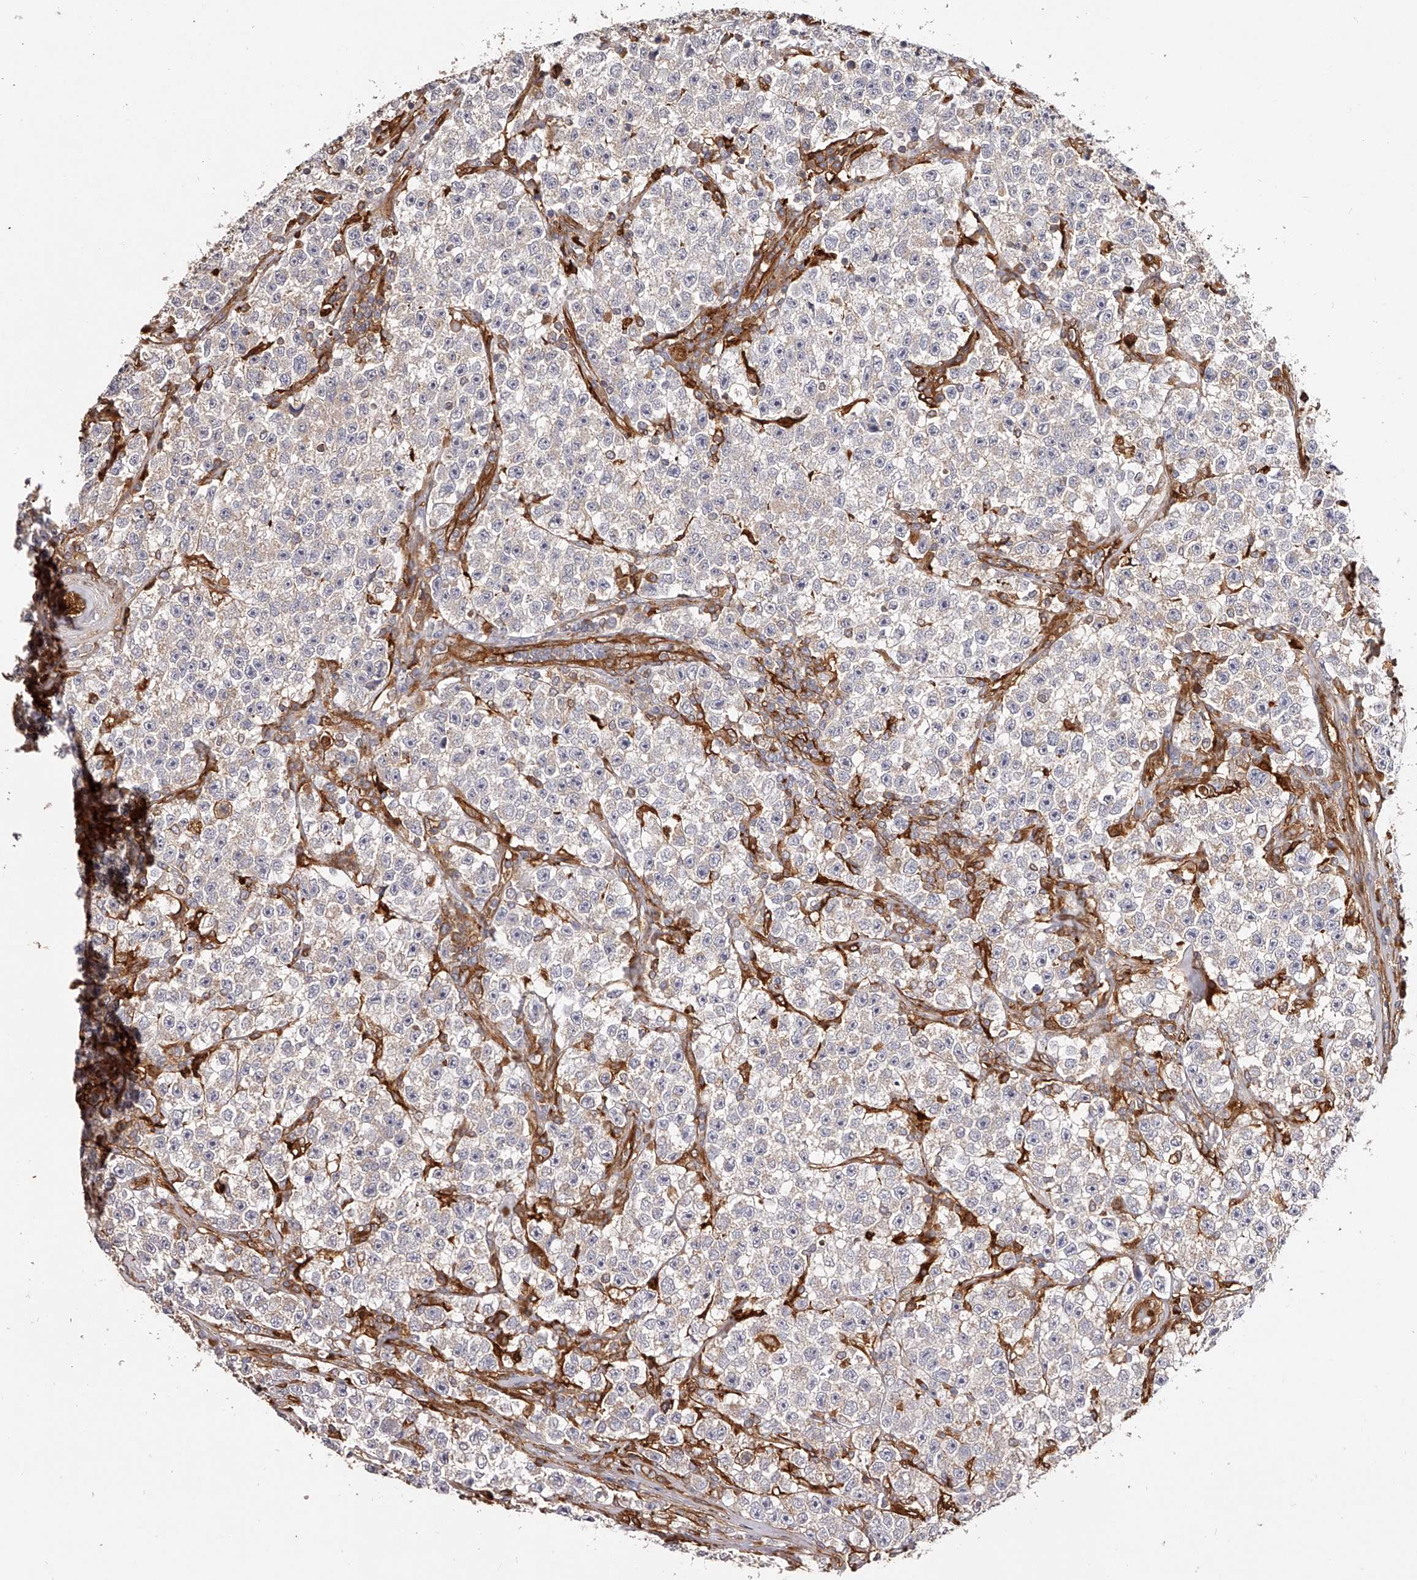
{"staining": {"intensity": "weak", "quantity": "<25%", "location": "cytoplasmic/membranous"}, "tissue": "testis cancer", "cell_type": "Tumor cells", "image_type": "cancer", "snomed": [{"axis": "morphology", "description": "Seminoma, NOS"}, {"axis": "topography", "description": "Testis"}], "caption": "A photomicrograph of testis cancer (seminoma) stained for a protein displays no brown staining in tumor cells.", "gene": "LAP3", "patient": {"sex": "male", "age": 22}}